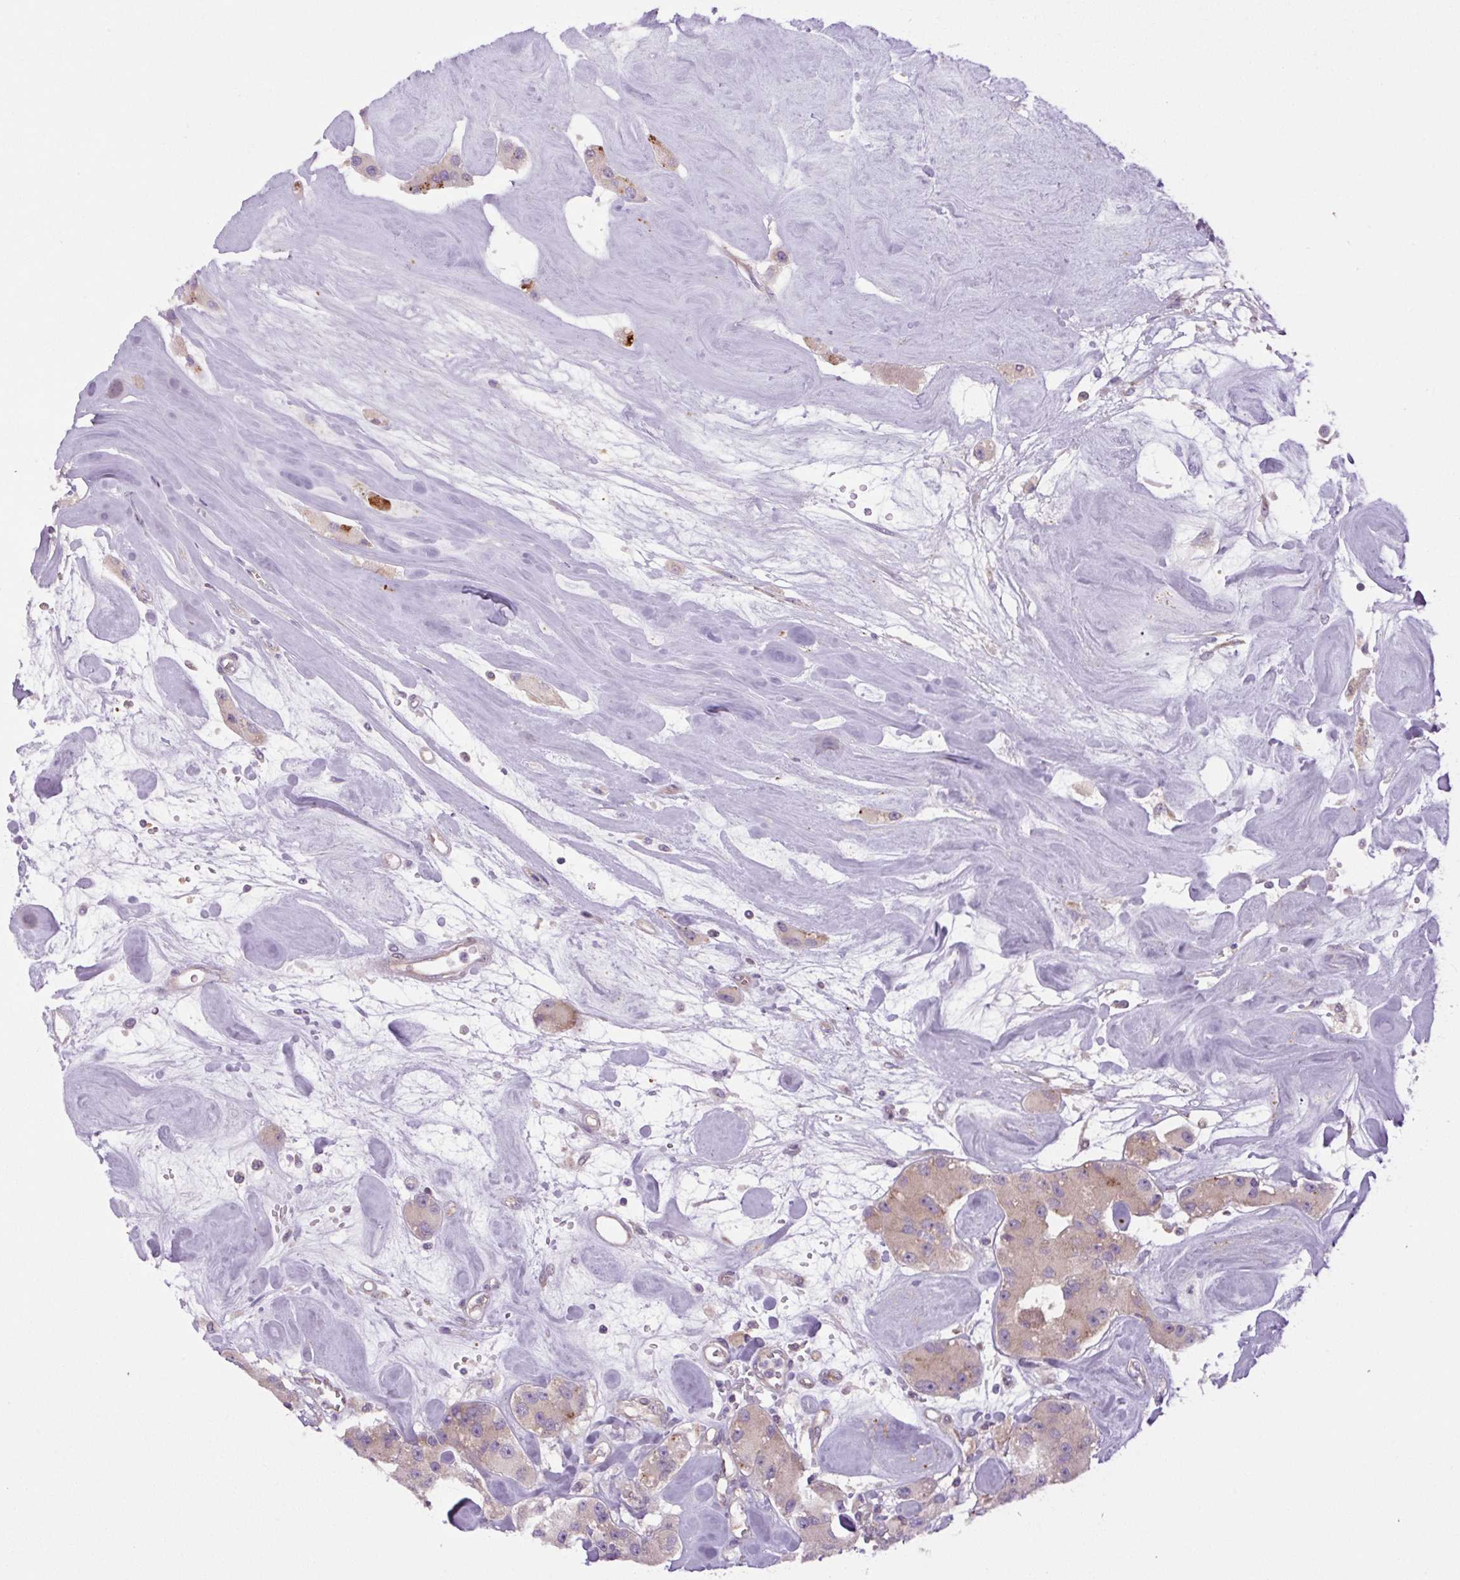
{"staining": {"intensity": "weak", "quantity": "<25%", "location": "cytoplasmic/membranous"}, "tissue": "carcinoid", "cell_type": "Tumor cells", "image_type": "cancer", "snomed": [{"axis": "morphology", "description": "Carcinoid, malignant, NOS"}, {"axis": "topography", "description": "Pancreas"}], "caption": "There is no significant staining in tumor cells of malignant carcinoid.", "gene": "MINK1", "patient": {"sex": "male", "age": 41}}